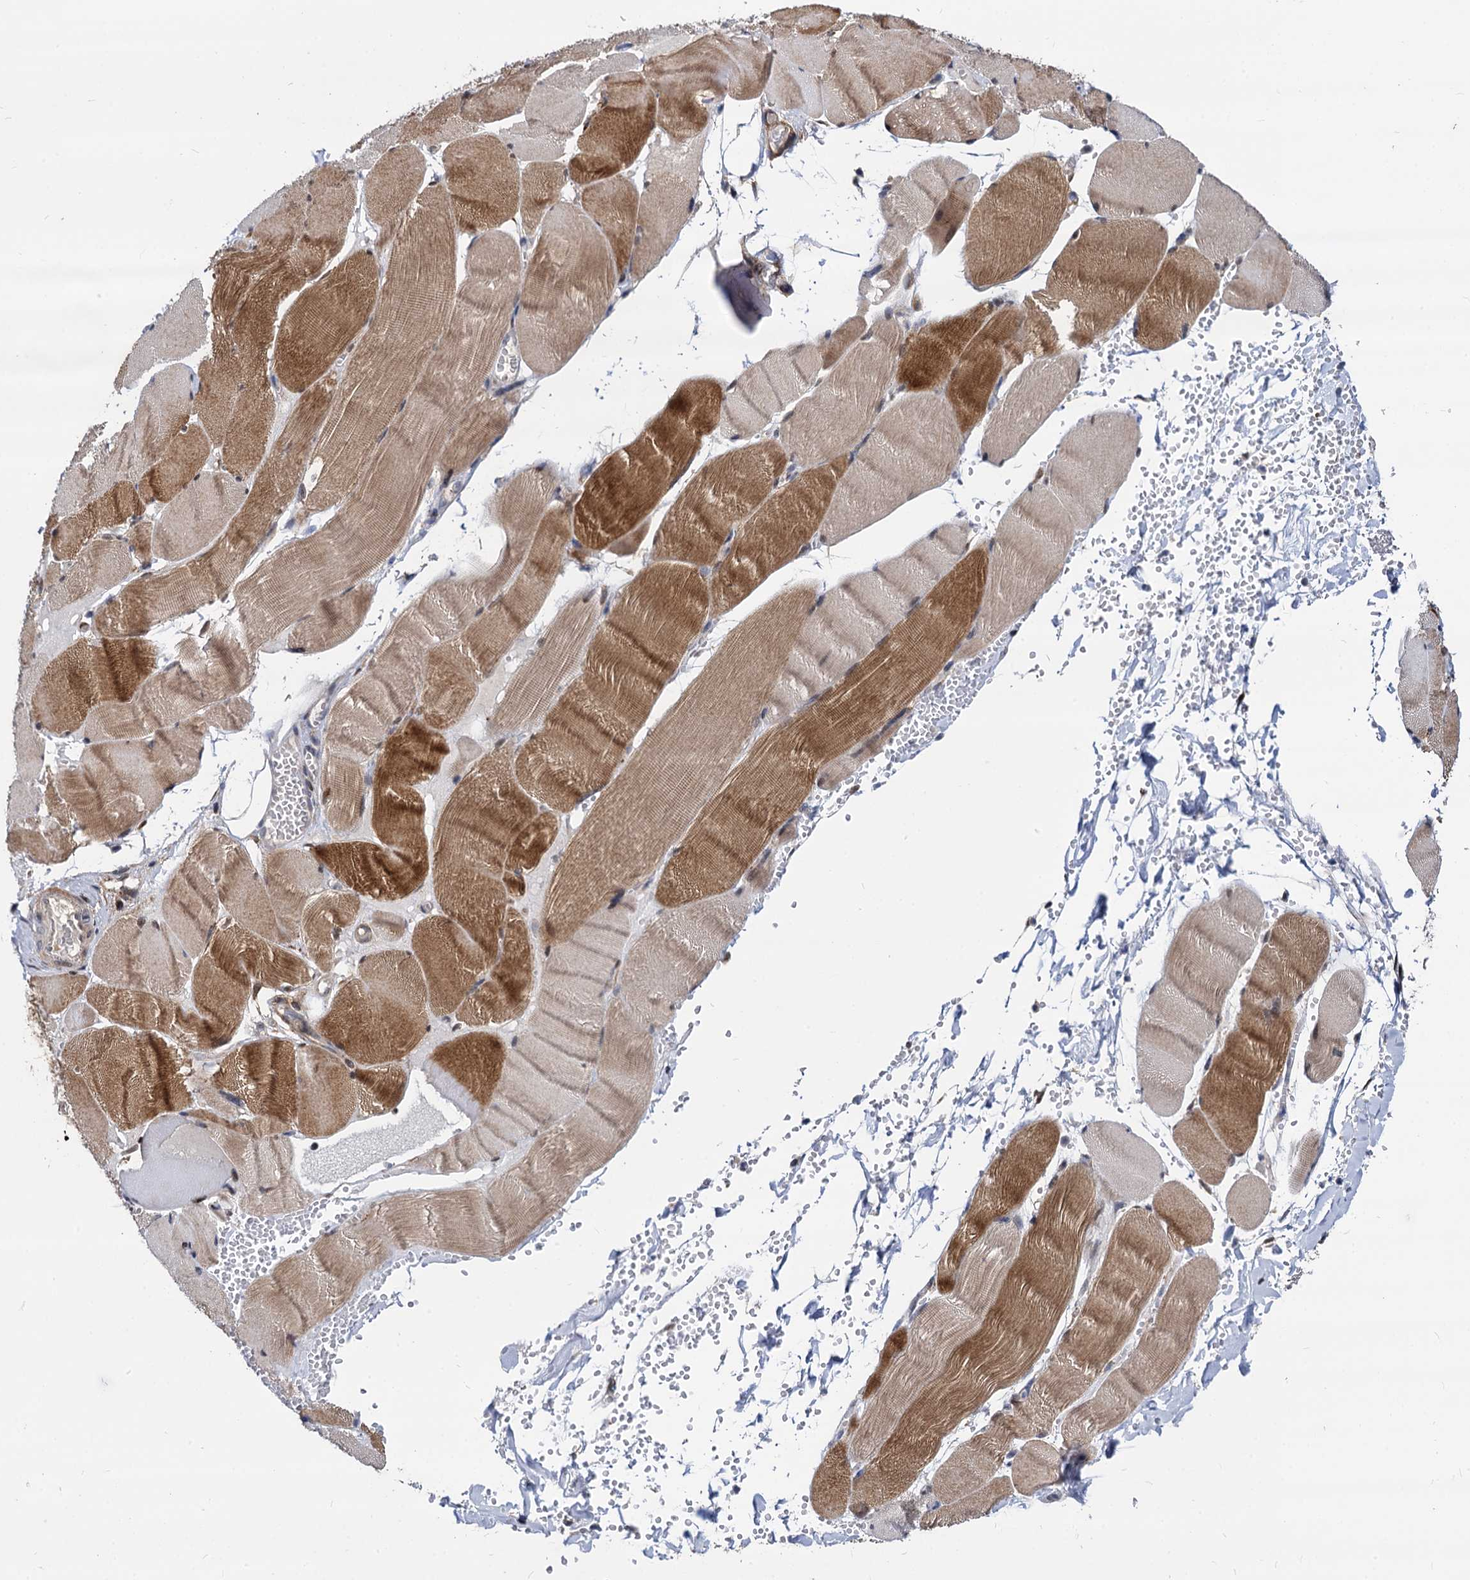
{"staining": {"intensity": "moderate", "quantity": ">75%", "location": "nuclear"}, "tissue": "adipose tissue", "cell_type": "Adipocytes", "image_type": "normal", "snomed": [{"axis": "morphology", "description": "Normal tissue, NOS"}, {"axis": "topography", "description": "Skeletal muscle"}, {"axis": "topography", "description": "Peripheral nerve tissue"}], "caption": "High-power microscopy captured an immunohistochemistry image of normal adipose tissue, revealing moderate nuclear positivity in approximately >75% of adipocytes.", "gene": "PSMD4", "patient": {"sex": "female", "age": 55}}